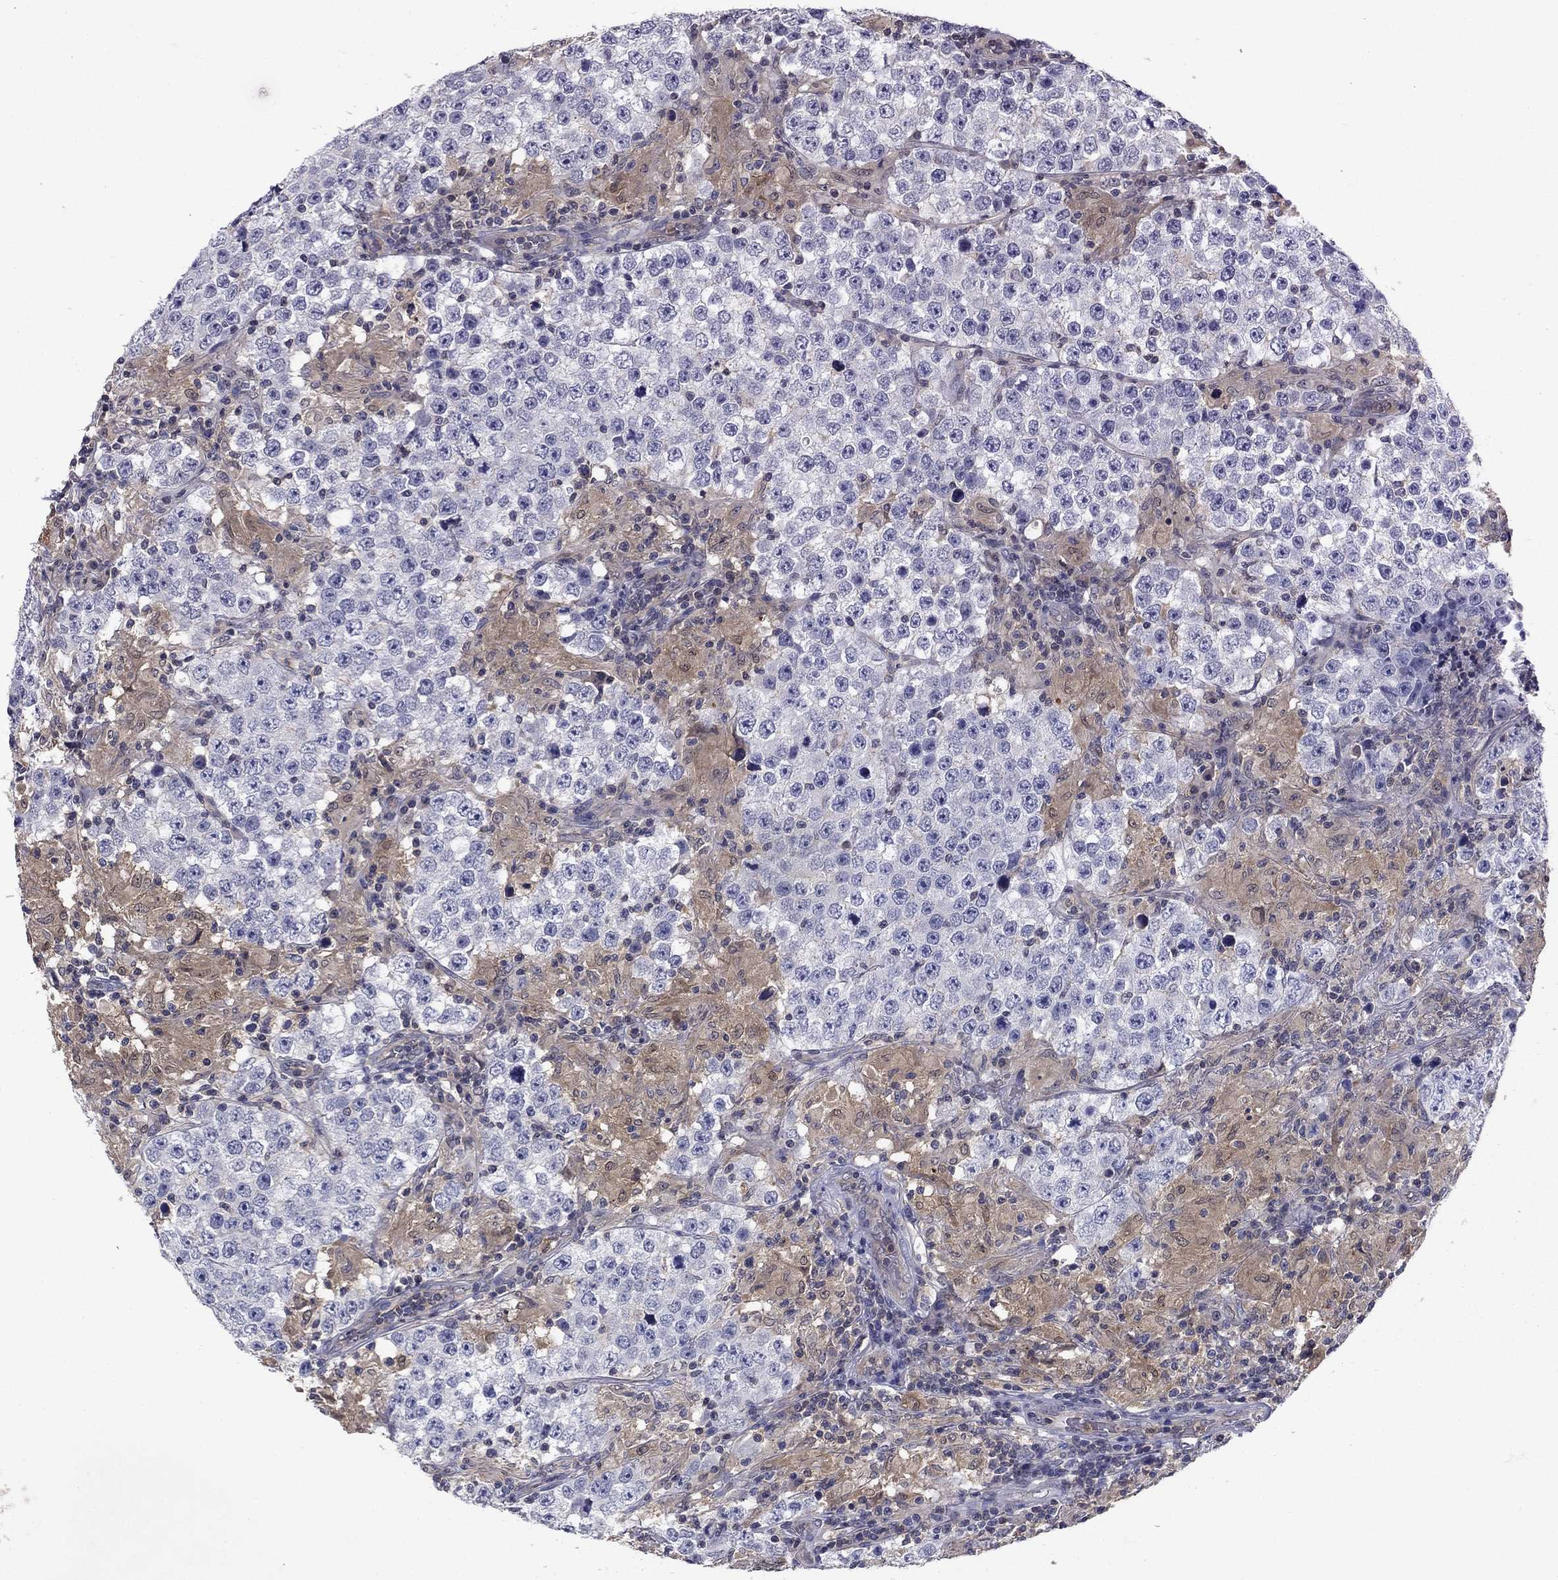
{"staining": {"intensity": "negative", "quantity": "none", "location": "none"}, "tissue": "testis cancer", "cell_type": "Tumor cells", "image_type": "cancer", "snomed": [{"axis": "morphology", "description": "Seminoma, NOS"}, {"axis": "morphology", "description": "Carcinoma, Embryonal, NOS"}, {"axis": "topography", "description": "Testis"}], "caption": "An image of testis cancer (embryonal carcinoma) stained for a protein demonstrates no brown staining in tumor cells.", "gene": "GLTP", "patient": {"sex": "male", "age": 41}}